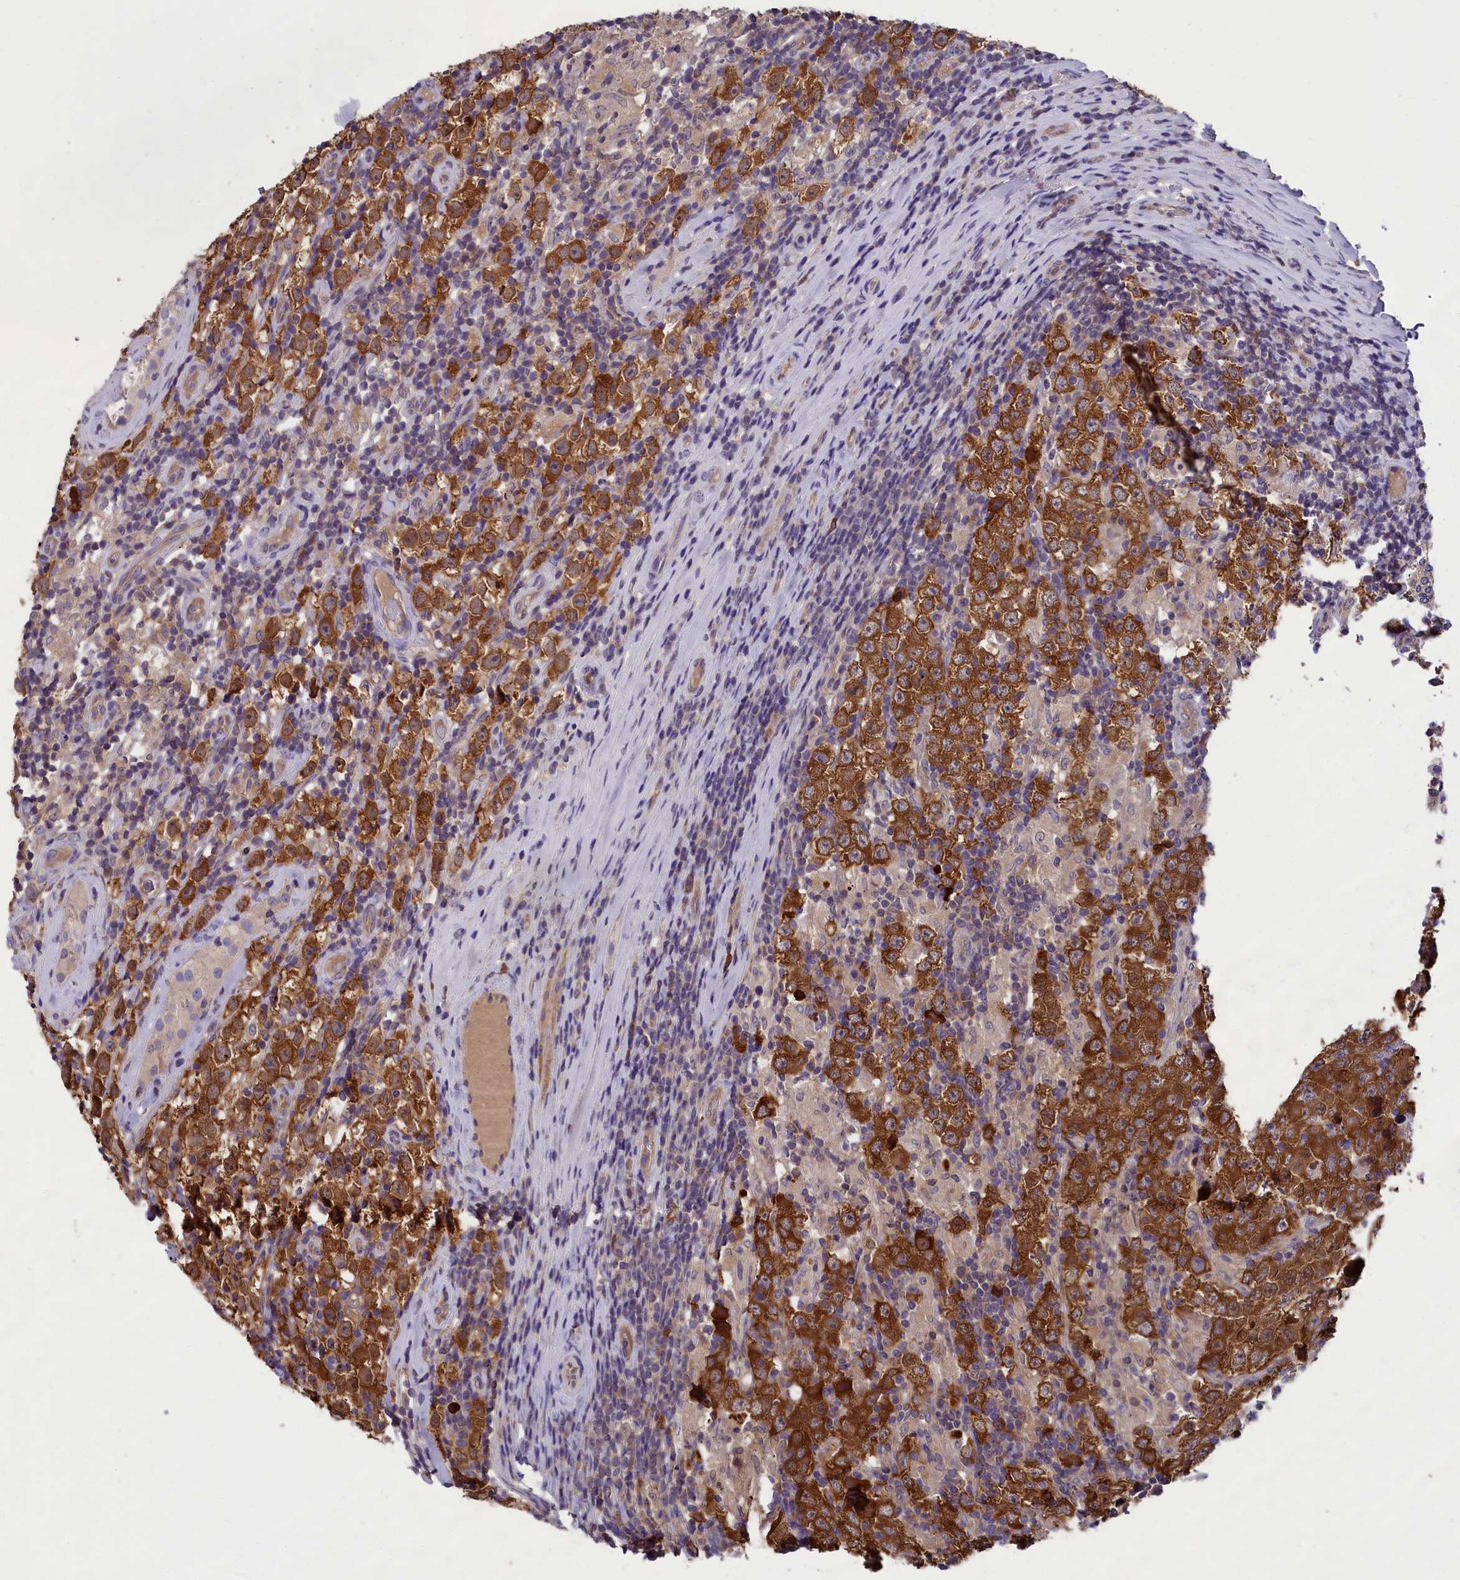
{"staining": {"intensity": "strong", "quantity": ">75%", "location": "cytoplasmic/membranous"}, "tissue": "testis cancer", "cell_type": "Tumor cells", "image_type": "cancer", "snomed": [{"axis": "morphology", "description": "Normal tissue, NOS"}, {"axis": "morphology", "description": "Urothelial carcinoma, High grade"}, {"axis": "morphology", "description": "Seminoma, NOS"}, {"axis": "morphology", "description": "Carcinoma, Embryonal, NOS"}, {"axis": "topography", "description": "Urinary bladder"}, {"axis": "topography", "description": "Testis"}], "caption": "Immunohistochemical staining of testis embryonal carcinoma displays high levels of strong cytoplasmic/membranous protein expression in about >75% of tumor cells. (brown staining indicates protein expression, while blue staining denotes nuclei).", "gene": "ABCC8", "patient": {"sex": "male", "age": 41}}